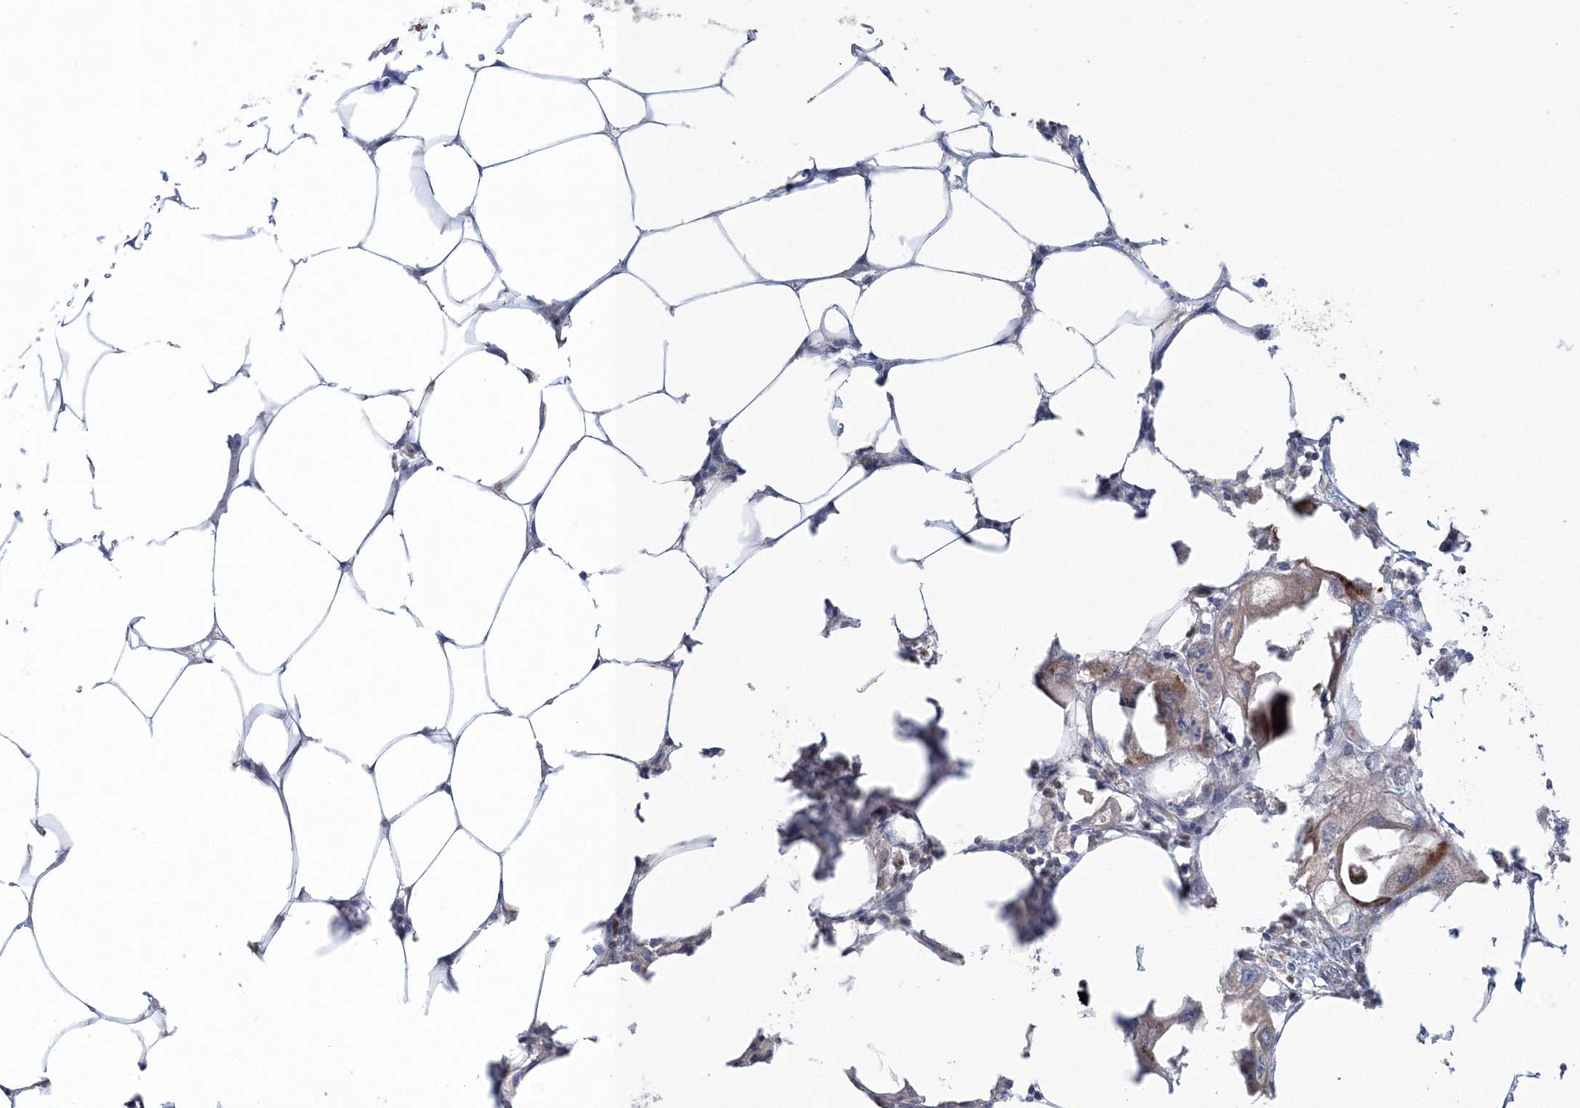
{"staining": {"intensity": "weak", "quantity": "<25%", "location": "cytoplasmic/membranous"}, "tissue": "endometrial cancer", "cell_type": "Tumor cells", "image_type": "cancer", "snomed": [{"axis": "morphology", "description": "Adenocarcinoma, NOS"}, {"axis": "morphology", "description": "Adenocarcinoma, metastatic, NOS"}, {"axis": "topography", "description": "Adipose tissue"}, {"axis": "topography", "description": "Endometrium"}], "caption": "Image shows no protein positivity in tumor cells of endometrial cancer (adenocarcinoma) tissue.", "gene": "NOA1", "patient": {"sex": "female", "age": 67}}